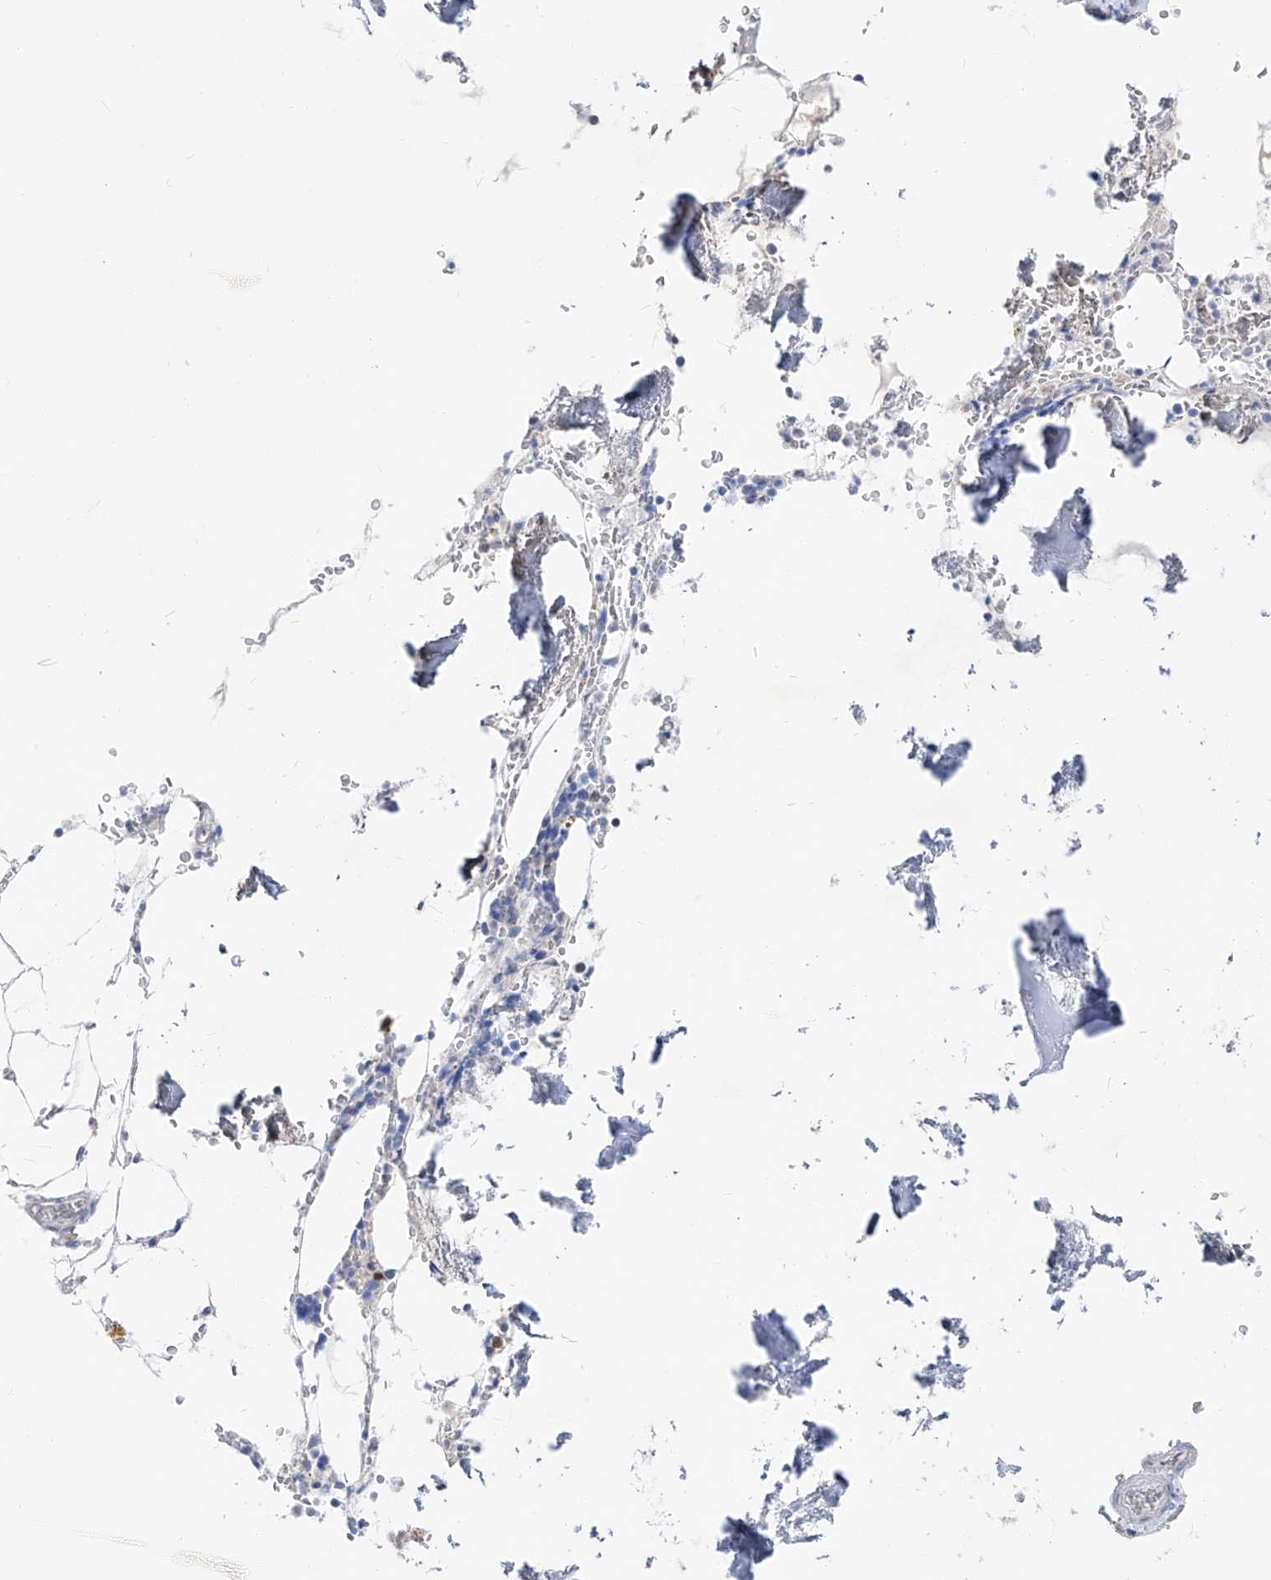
{"staining": {"intensity": "weak", "quantity": "<25%", "location": "cytoplasmic/membranous"}, "tissue": "bone marrow", "cell_type": "Hematopoietic cells", "image_type": "normal", "snomed": [{"axis": "morphology", "description": "Normal tissue, NOS"}, {"axis": "topography", "description": "Bone marrow"}], "caption": "Immunohistochemical staining of benign human bone marrow shows no significant staining in hematopoietic cells. (DAB immunohistochemistry (IHC) with hematoxylin counter stain).", "gene": "UFL1", "patient": {"sex": "male", "age": 70}}